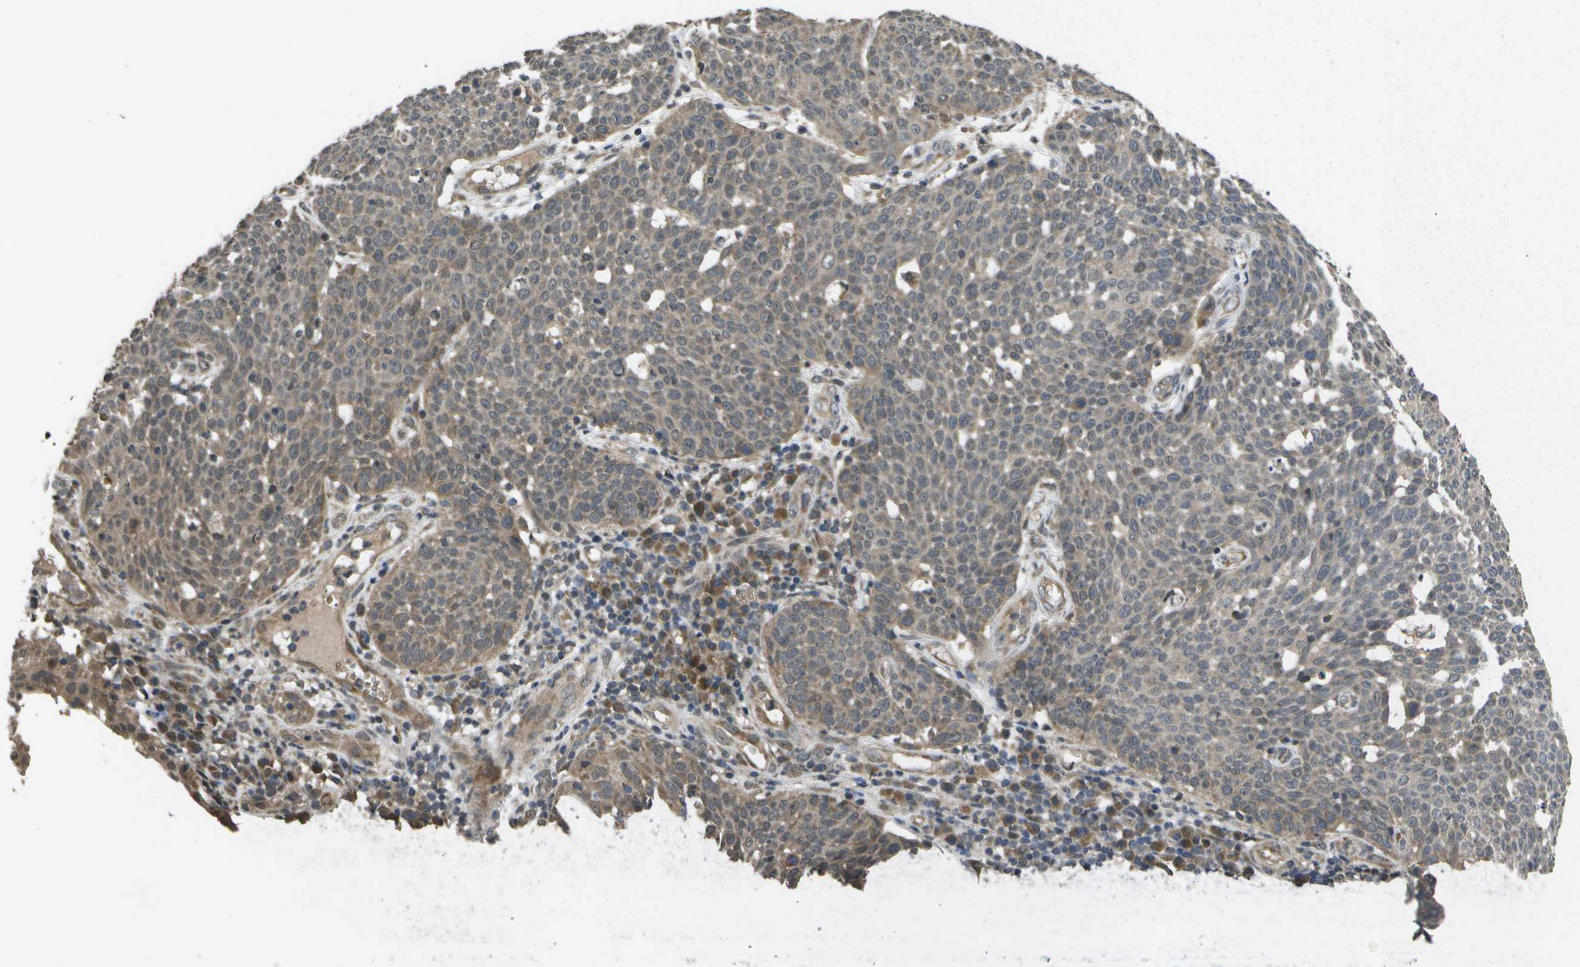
{"staining": {"intensity": "weak", "quantity": ">75%", "location": "cytoplasmic/membranous"}, "tissue": "cervical cancer", "cell_type": "Tumor cells", "image_type": "cancer", "snomed": [{"axis": "morphology", "description": "Squamous cell carcinoma, NOS"}, {"axis": "topography", "description": "Cervix"}], "caption": "Approximately >75% of tumor cells in human cervical cancer (squamous cell carcinoma) demonstrate weak cytoplasmic/membranous protein positivity as visualized by brown immunohistochemical staining.", "gene": "ALAS1", "patient": {"sex": "female", "age": 34}}